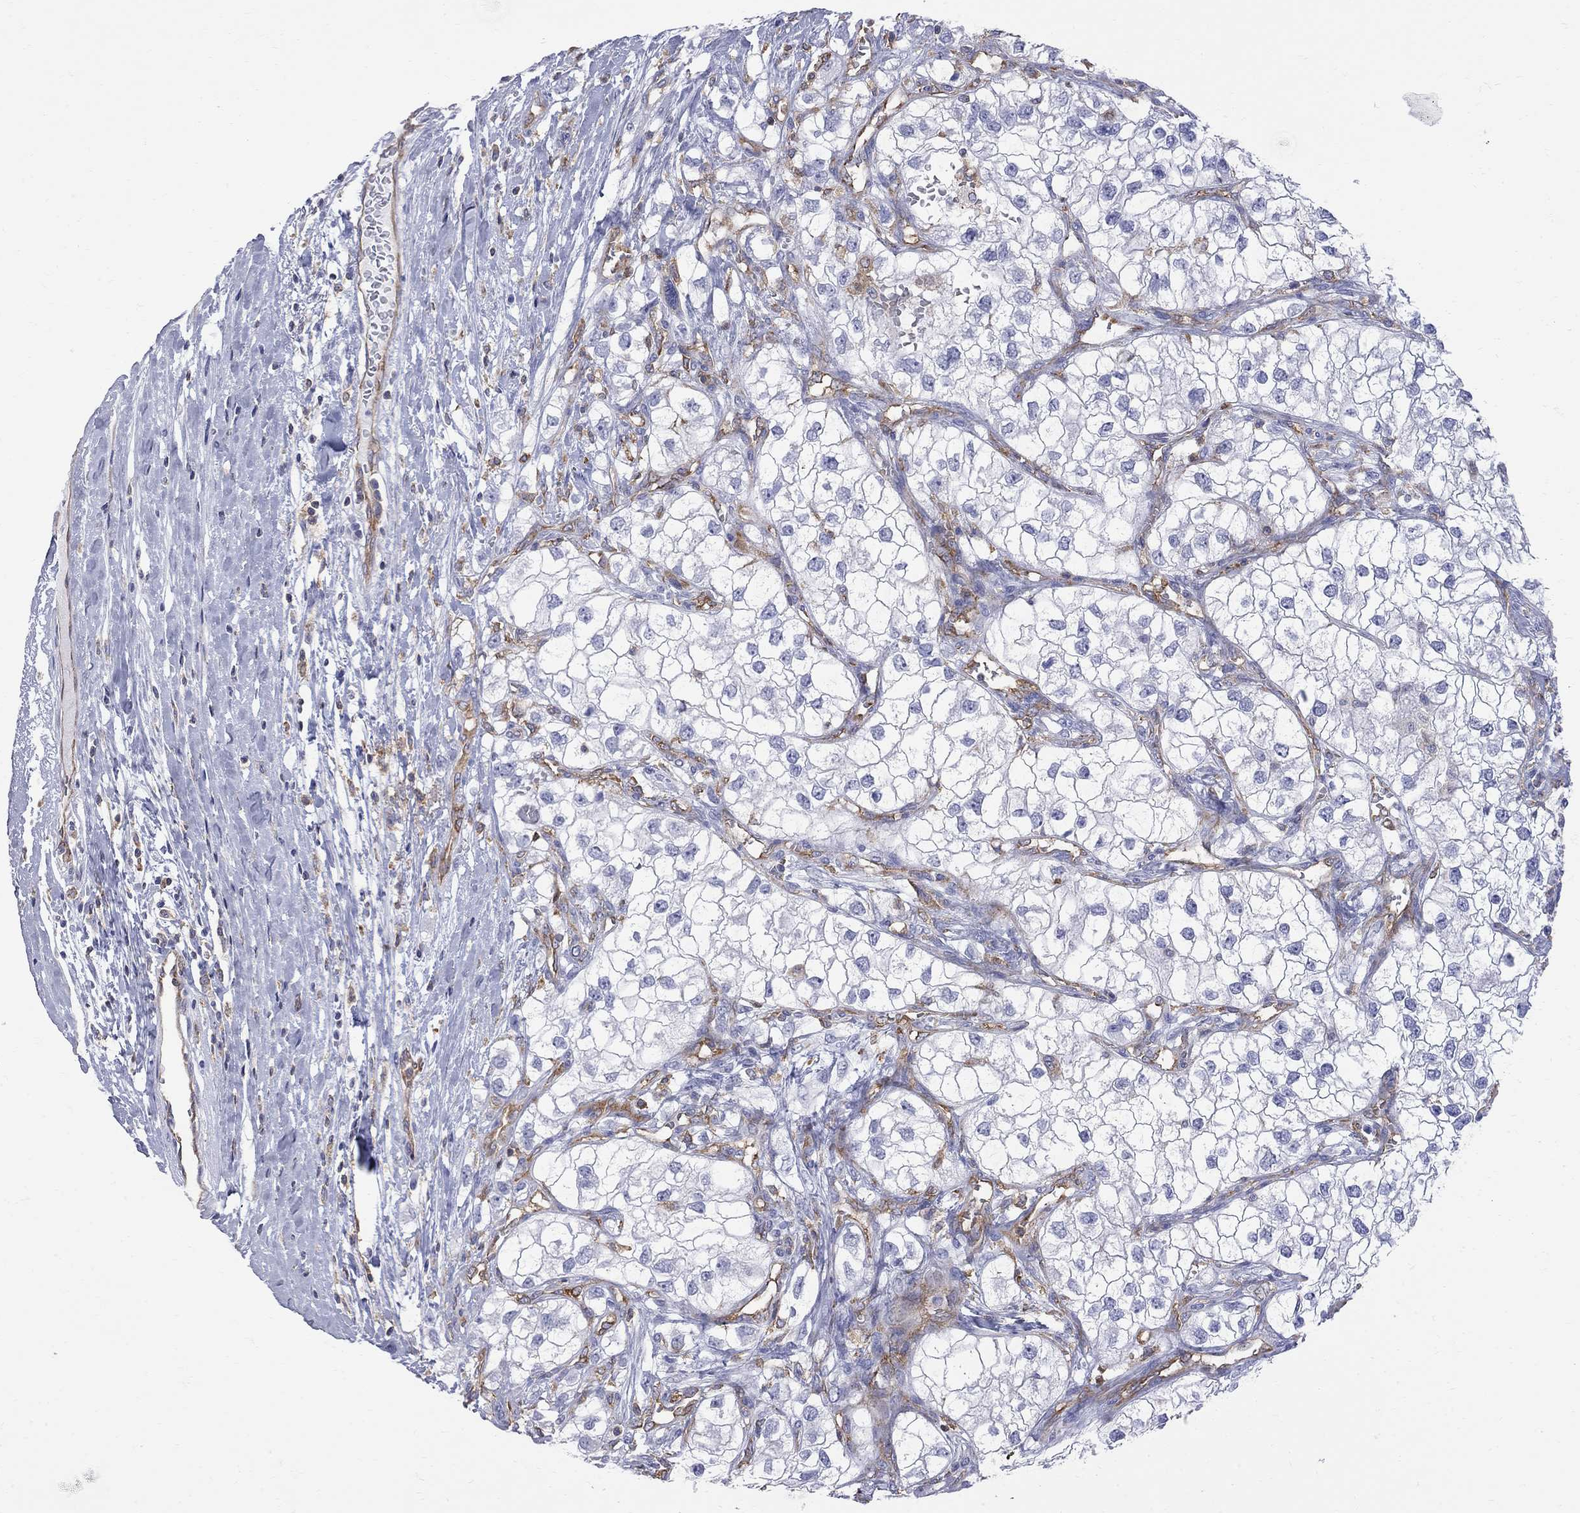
{"staining": {"intensity": "negative", "quantity": "none", "location": "none"}, "tissue": "renal cancer", "cell_type": "Tumor cells", "image_type": "cancer", "snomed": [{"axis": "morphology", "description": "Adenocarcinoma, NOS"}, {"axis": "topography", "description": "Kidney"}], "caption": "This is an immunohistochemistry (IHC) photomicrograph of renal adenocarcinoma. There is no staining in tumor cells.", "gene": "ABI3", "patient": {"sex": "male", "age": 59}}